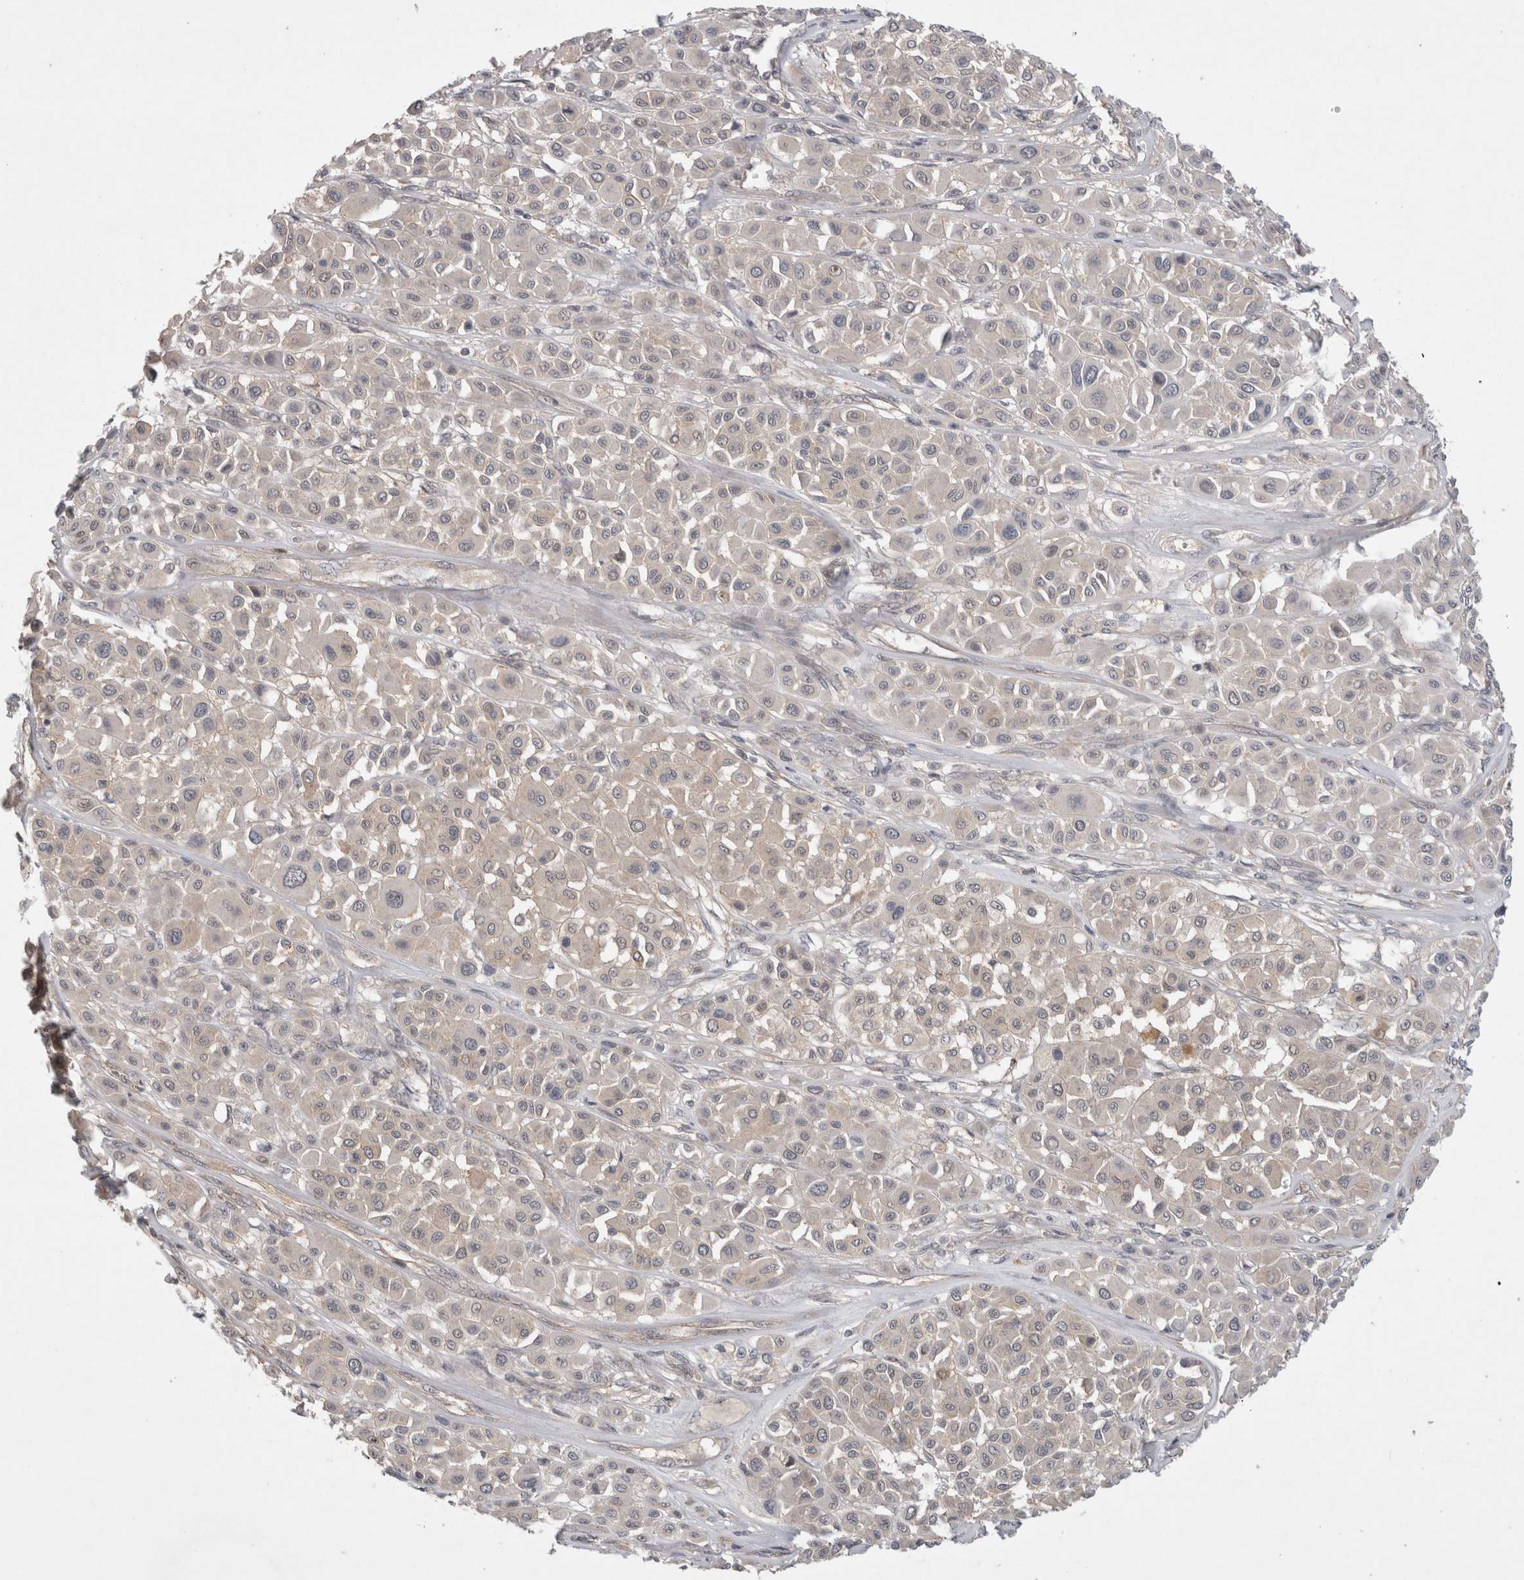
{"staining": {"intensity": "negative", "quantity": "none", "location": "none"}, "tissue": "melanoma", "cell_type": "Tumor cells", "image_type": "cancer", "snomed": [{"axis": "morphology", "description": "Malignant melanoma, Metastatic site"}, {"axis": "topography", "description": "Soft tissue"}], "caption": "Melanoma was stained to show a protein in brown. There is no significant expression in tumor cells.", "gene": "CERS3", "patient": {"sex": "male", "age": 41}}